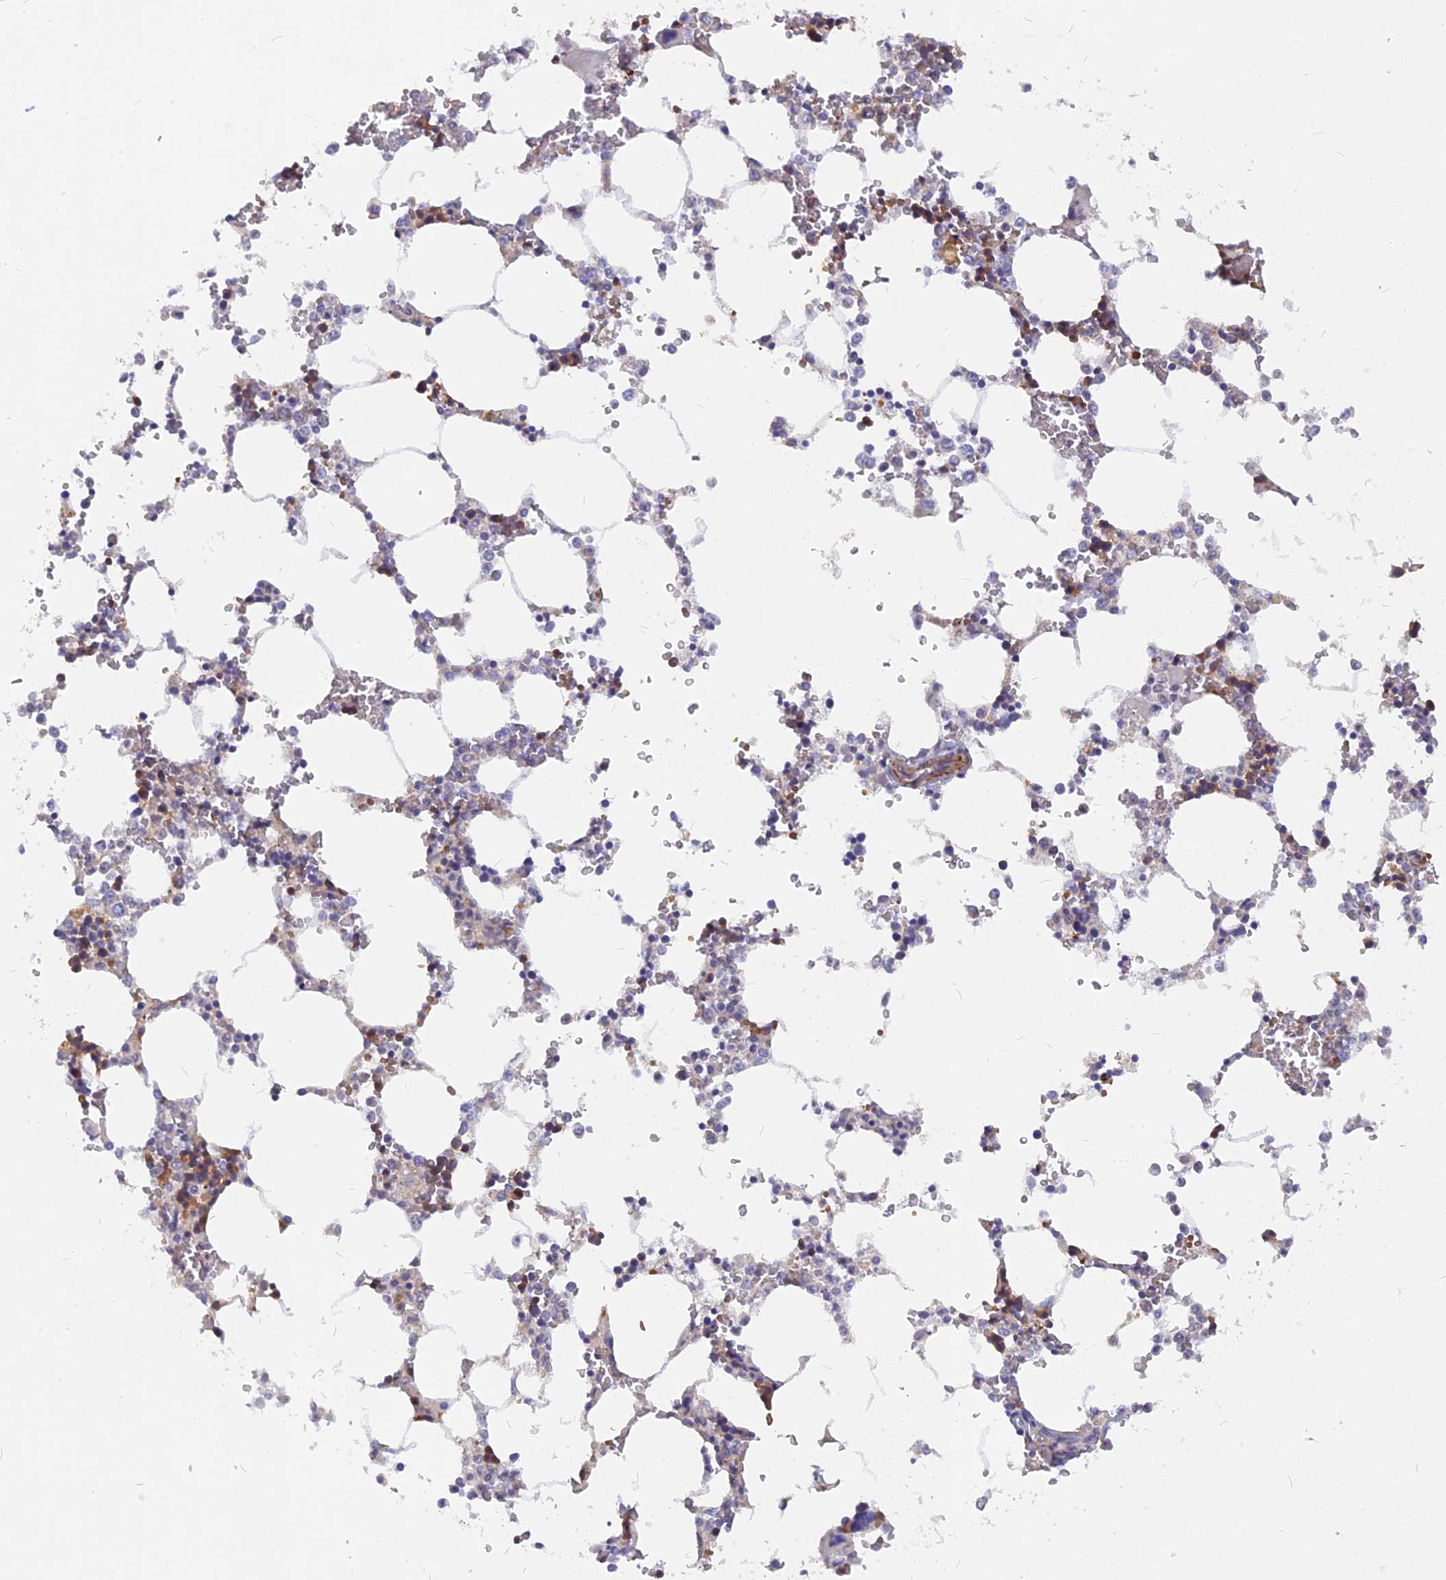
{"staining": {"intensity": "moderate", "quantity": "<25%", "location": "cytoplasmic/membranous"}, "tissue": "bone marrow", "cell_type": "Hematopoietic cells", "image_type": "normal", "snomed": [{"axis": "morphology", "description": "Normal tissue, NOS"}, {"axis": "topography", "description": "Bone marrow"}], "caption": "The micrograph shows staining of benign bone marrow, revealing moderate cytoplasmic/membranous protein expression (brown color) within hematopoietic cells.", "gene": "CACNA1B", "patient": {"sex": "male", "age": 64}}